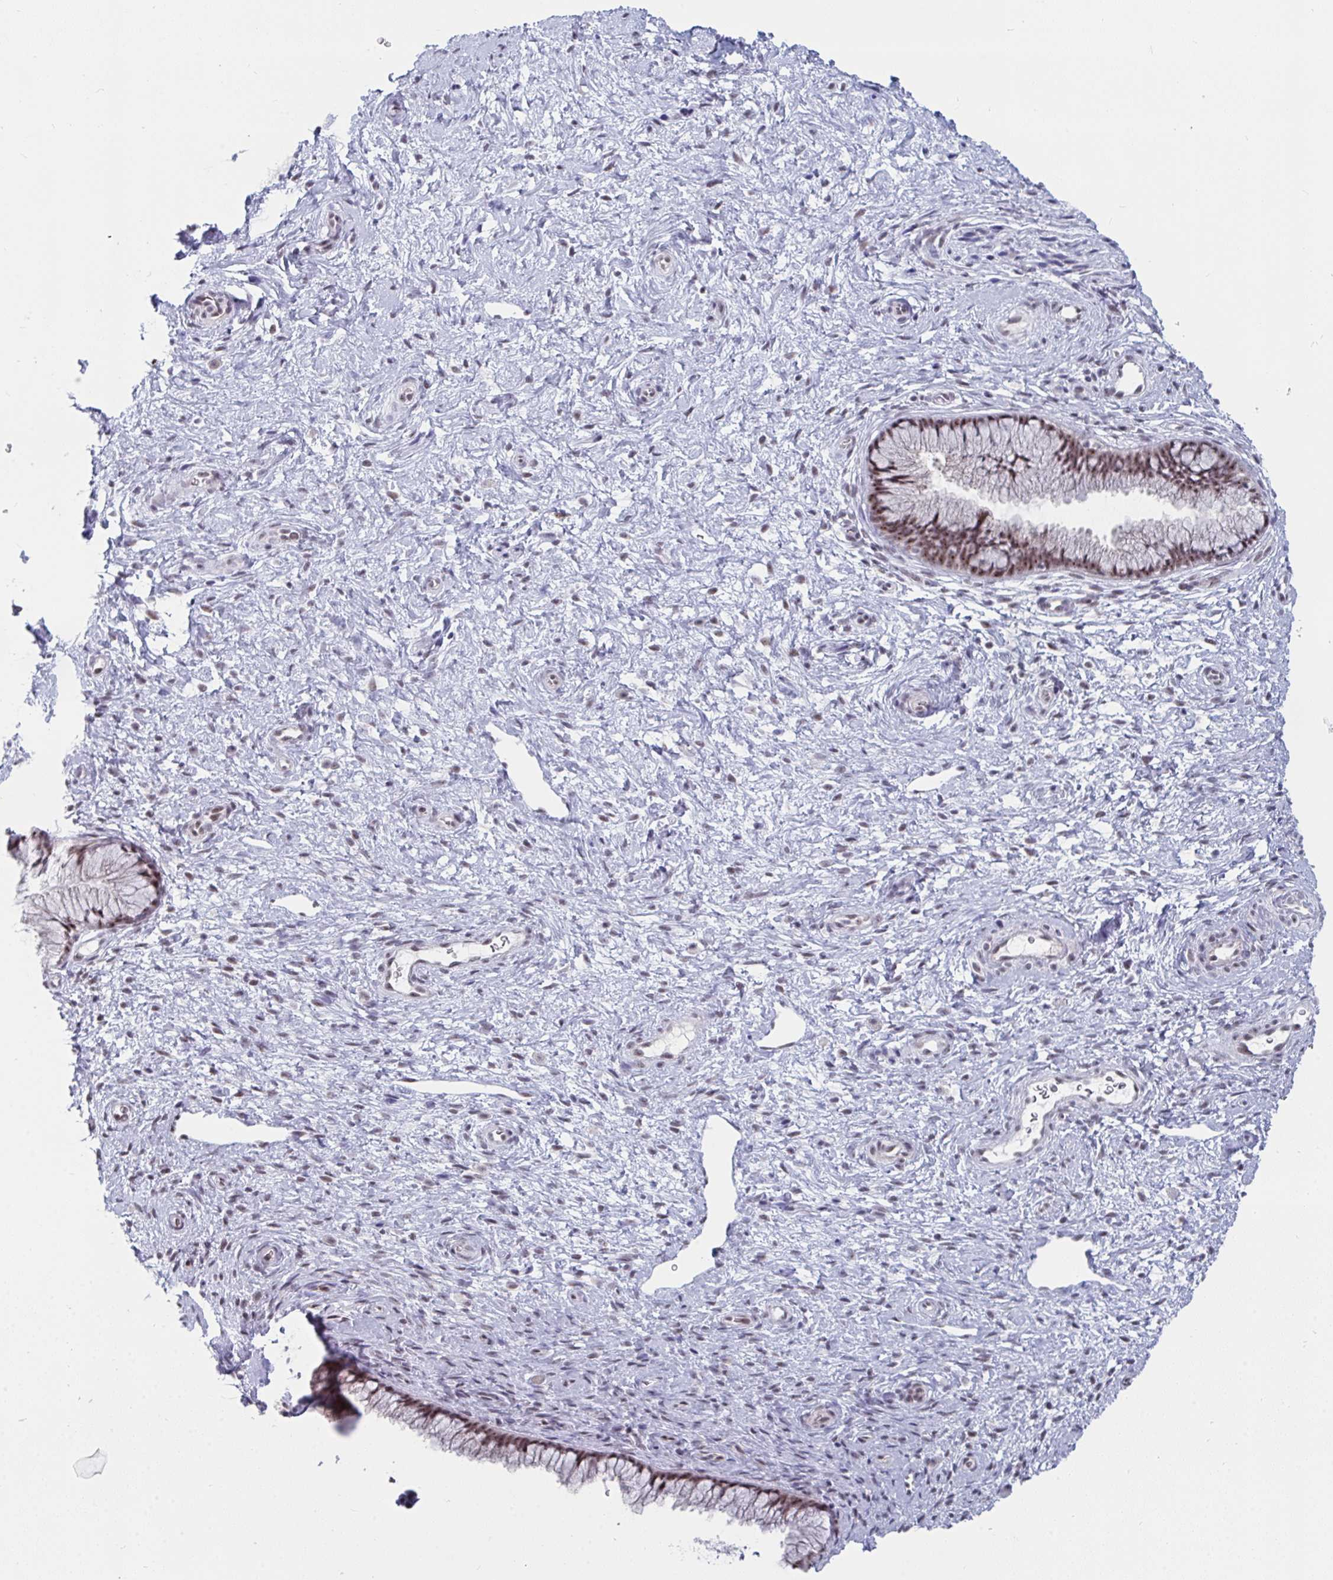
{"staining": {"intensity": "moderate", "quantity": ">75%", "location": "nuclear"}, "tissue": "cervix", "cell_type": "Glandular cells", "image_type": "normal", "snomed": [{"axis": "morphology", "description": "Normal tissue, NOS"}, {"axis": "topography", "description": "Cervix"}], "caption": "Immunohistochemistry photomicrograph of benign human cervix stained for a protein (brown), which reveals medium levels of moderate nuclear positivity in approximately >75% of glandular cells.", "gene": "PRR14", "patient": {"sex": "female", "age": 34}}